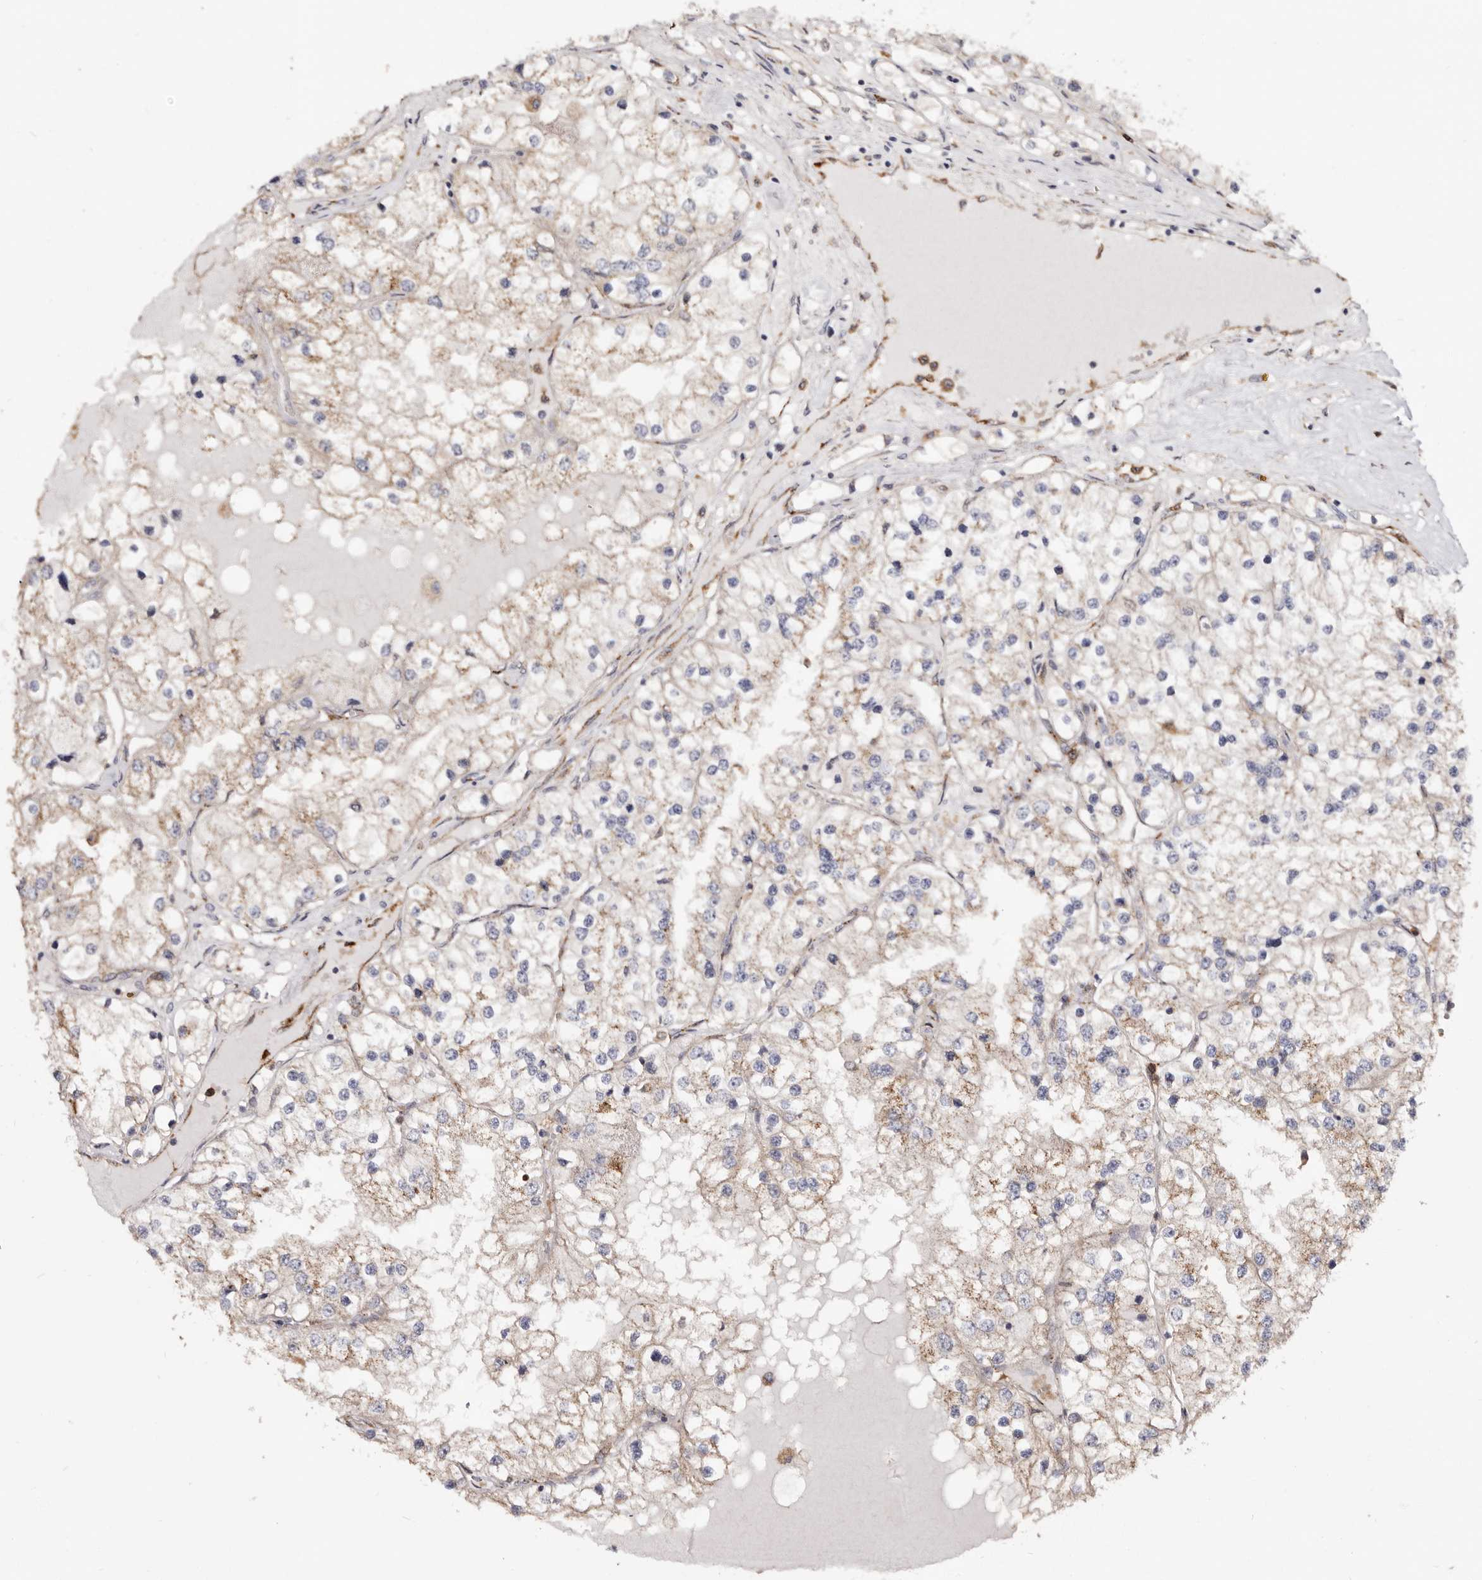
{"staining": {"intensity": "weak", "quantity": ">75%", "location": "cytoplasmic/membranous"}, "tissue": "renal cancer", "cell_type": "Tumor cells", "image_type": "cancer", "snomed": [{"axis": "morphology", "description": "Adenocarcinoma, NOS"}, {"axis": "topography", "description": "Kidney"}], "caption": "High-power microscopy captured an IHC histopathology image of renal adenocarcinoma, revealing weak cytoplasmic/membranous staining in approximately >75% of tumor cells.", "gene": "LRRC25", "patient": {"sex": "male", "age": 68}}